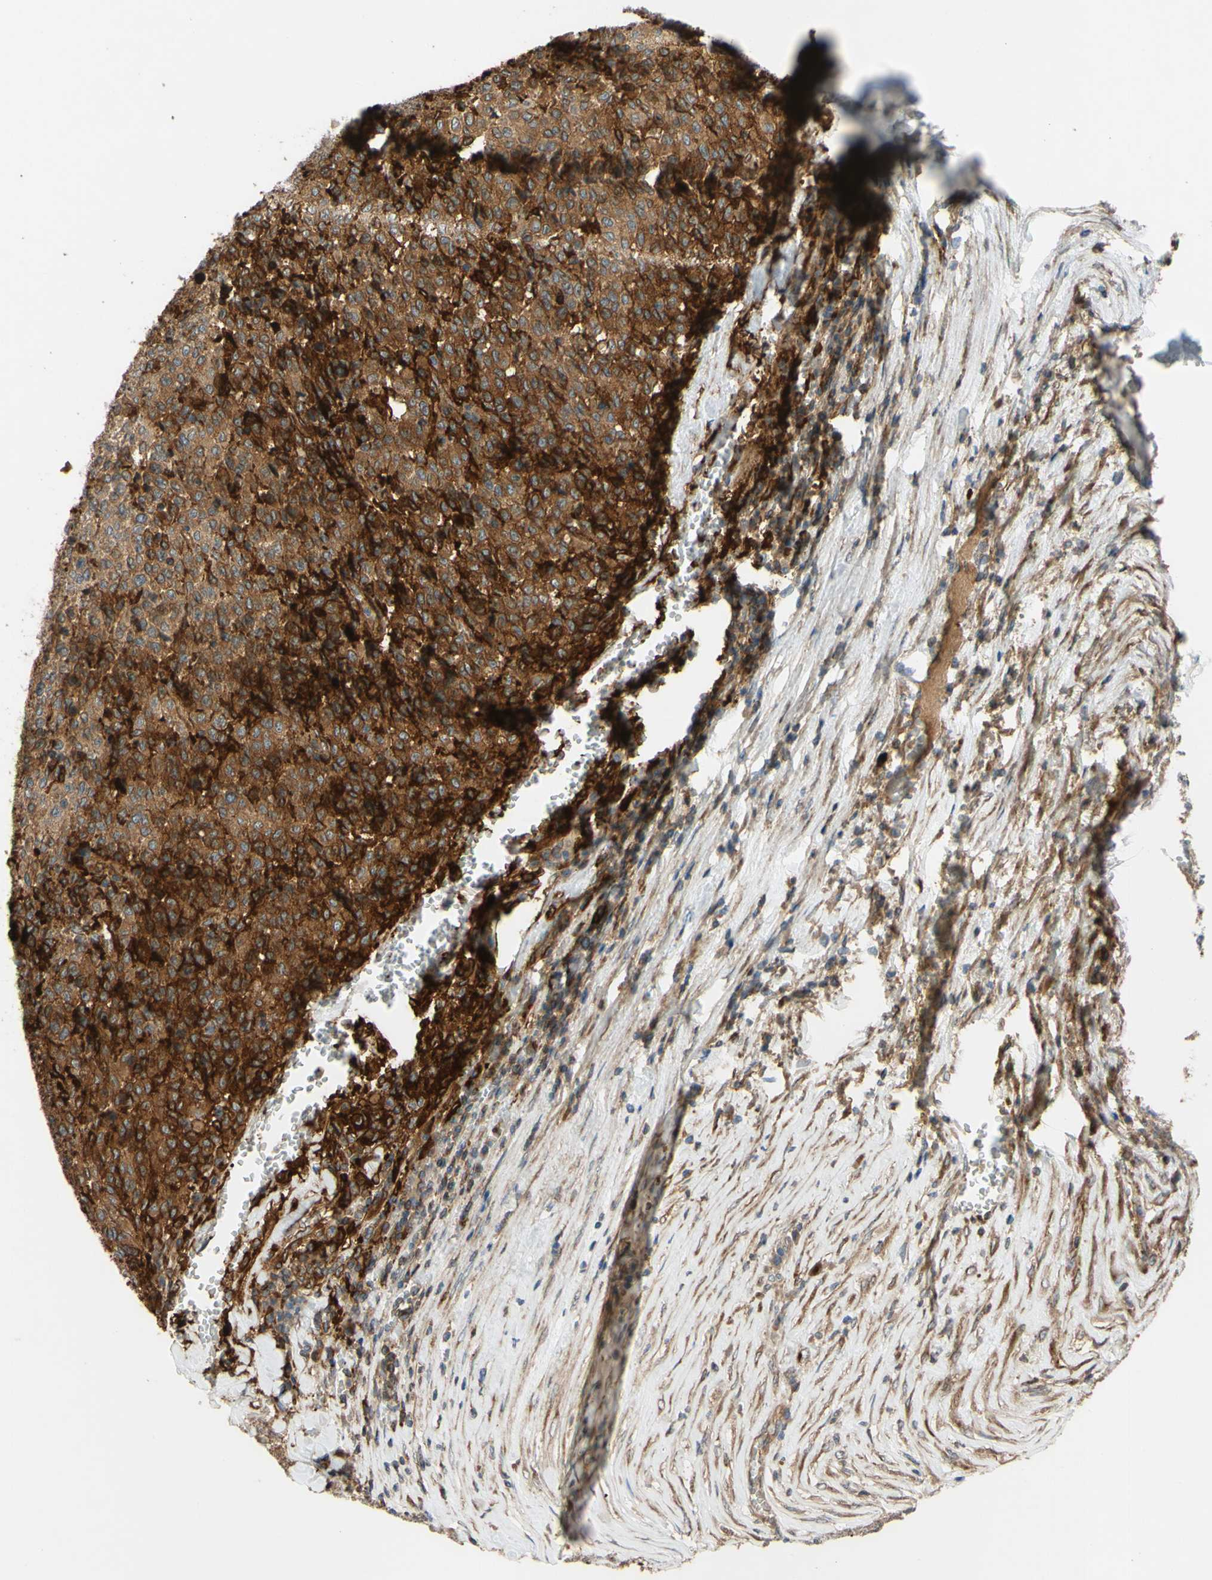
{"staining": {"intensity": "moderate", "quantity": ">75%", "location": "cytoplasmic/membranous"}, "tissue": "melanoma", "cell_type": "Tumor cells", "image_type": "cancer", "snomed": [{"axis": "morphology", "description": "Malignant melanoma, Metastatic site"}, {"axis": "topography", "description": "Pancreas"}], "caption": "Tumor cells demonstrate medium levels of moderate cytoplasmic/membranous positivity in approximately >75% of cells in human malignant melanoma (metastatic site).", "gene": "SPTLC1", "patient": {"sex": "female", "age": 30}}